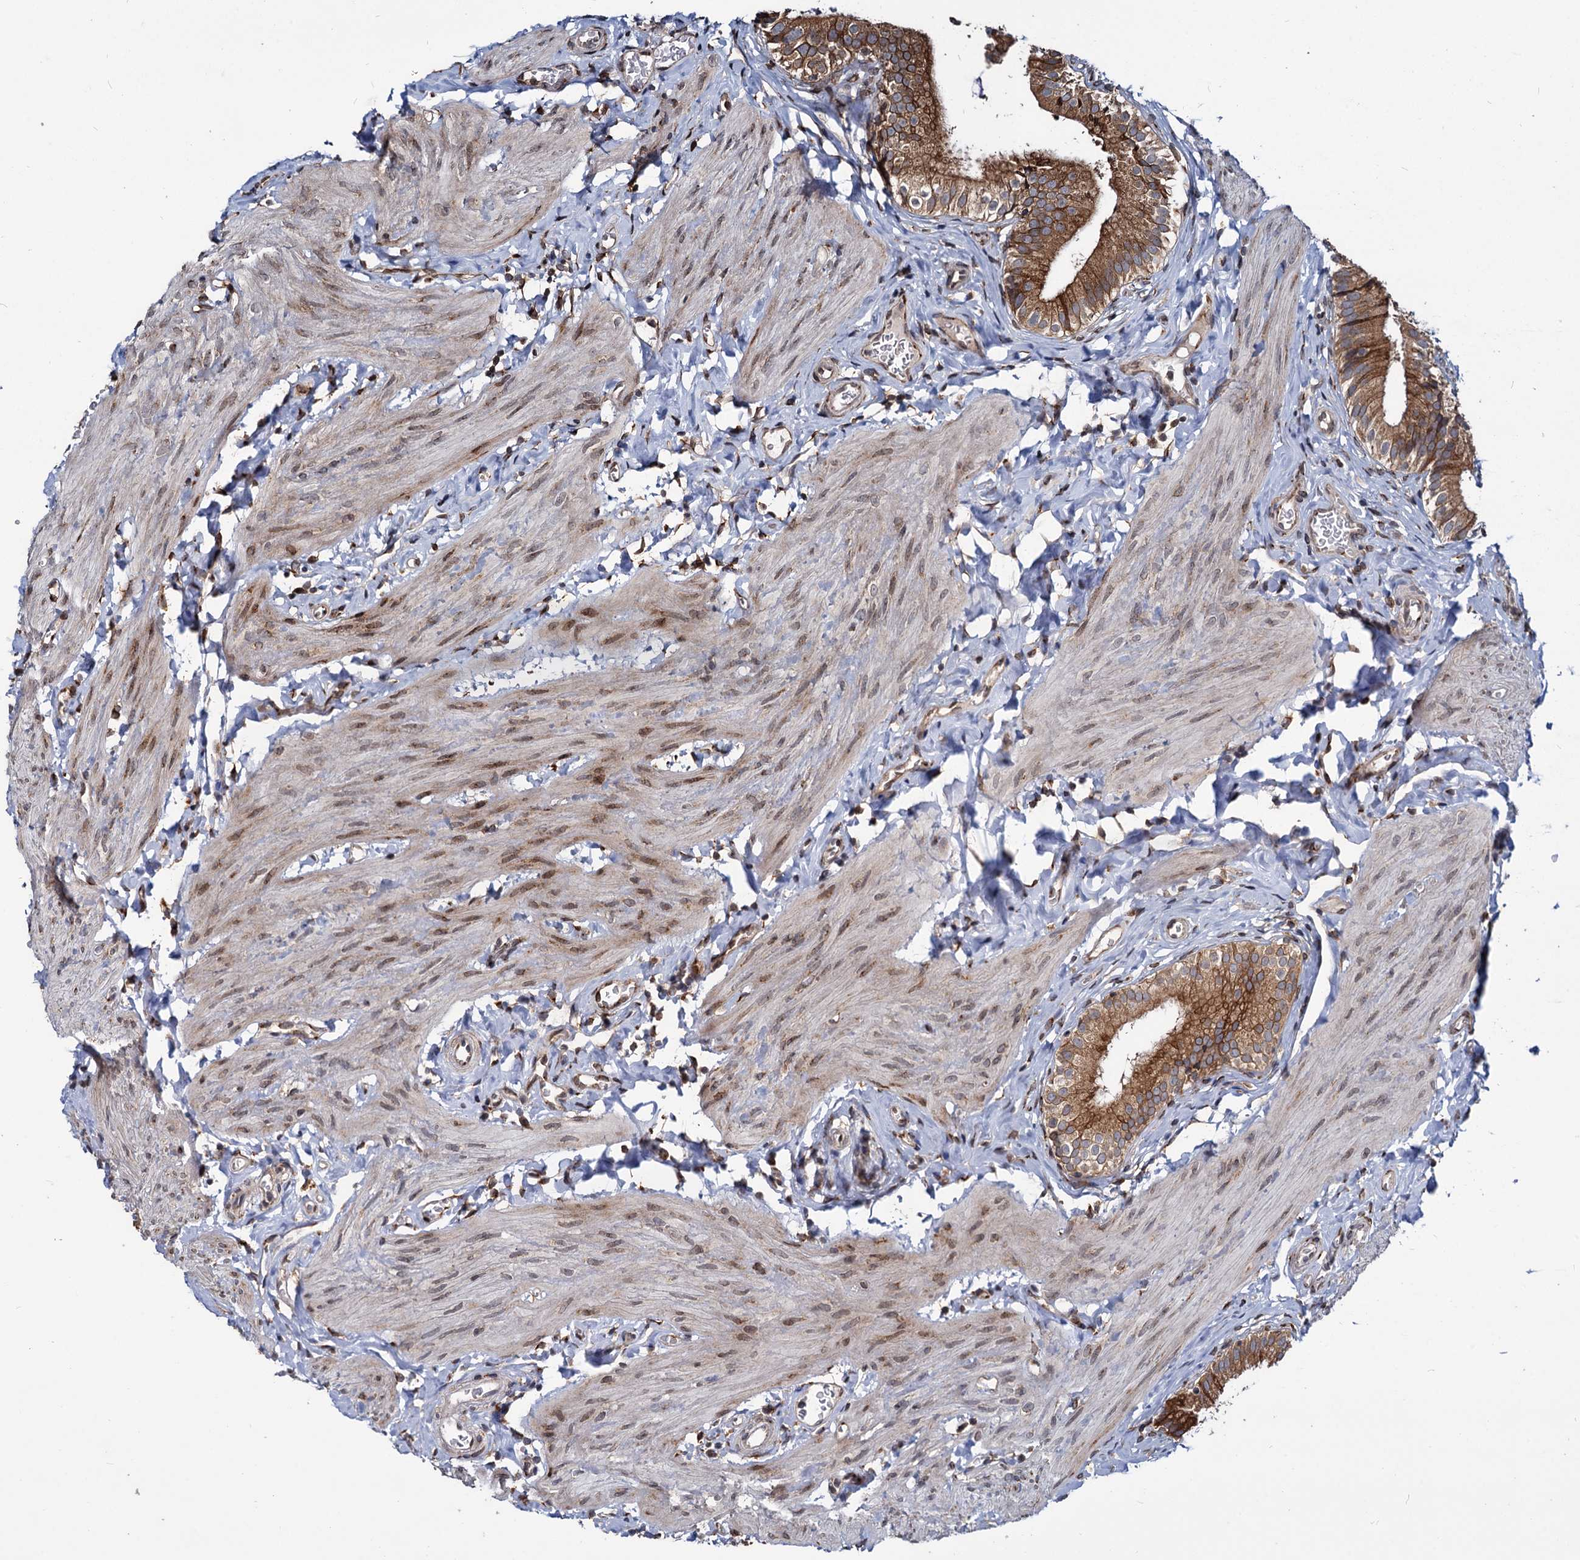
{"staining": {"intensity": "strong", "quantity": ">75%", "location": "cytoplasmic/membranous"}, "tissue": "gallbladder", "cell_type": "Glandular cells", "image_type": "normal", "snomed": [{"axis": "morphology", "description": "Normal tissue, NOS"}, {"axis": "topography", "description": "Gallbladder"}], "caption": "Normal gallbladder shows strong cytoplasmic/membranous positivity in approximately >75% of glandular cells, visualized by immunohistochemistry. The staining was performed using DAB (3,3'-diaminobenzidine) to visualize the protein expression in brown, while the nuclei were stained in blue with hematoxylin (Magnification: 20x).", "gene": "SAAL1", "patient": {"sex": "female", "age": 47}}